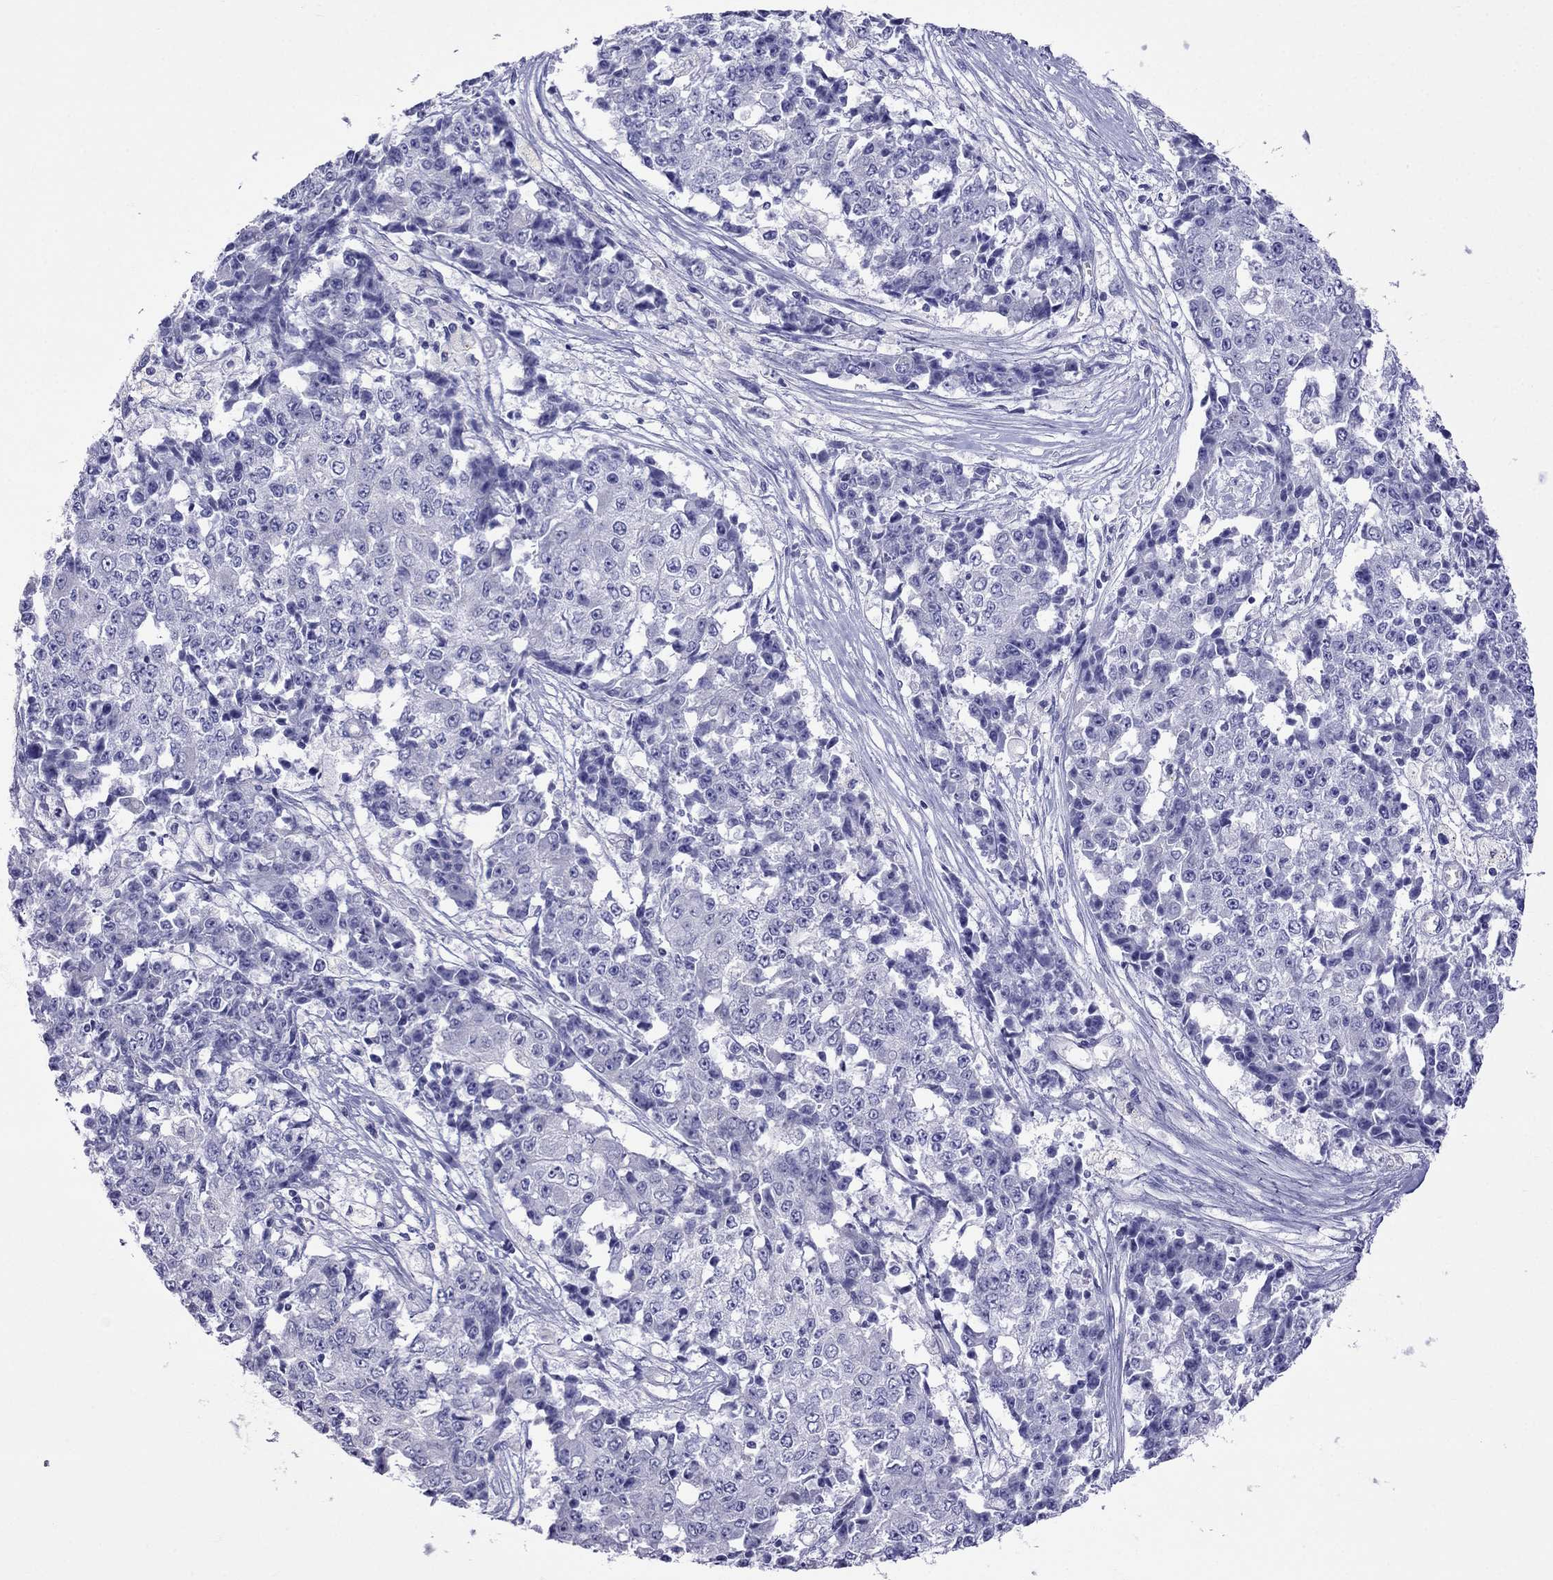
{"staining": {"intensity": "negative", "quantity": "none", "location": "none"}, "tissue": "ovarian cancer", "cell_type": "Tumor cells", "image_type": "cancer", "snomed": [{"axis": "morphology", "description": "Carcinoma, endometroid"}, {"axis": "topography", "description": "Ovary"}], "caption": "A histopathology image of human endometroid carcinoma (ovarian) is negative for staining in tumor cells.", "gene": "TDRD1", "patient": {"sex": "female", "age": 42}}